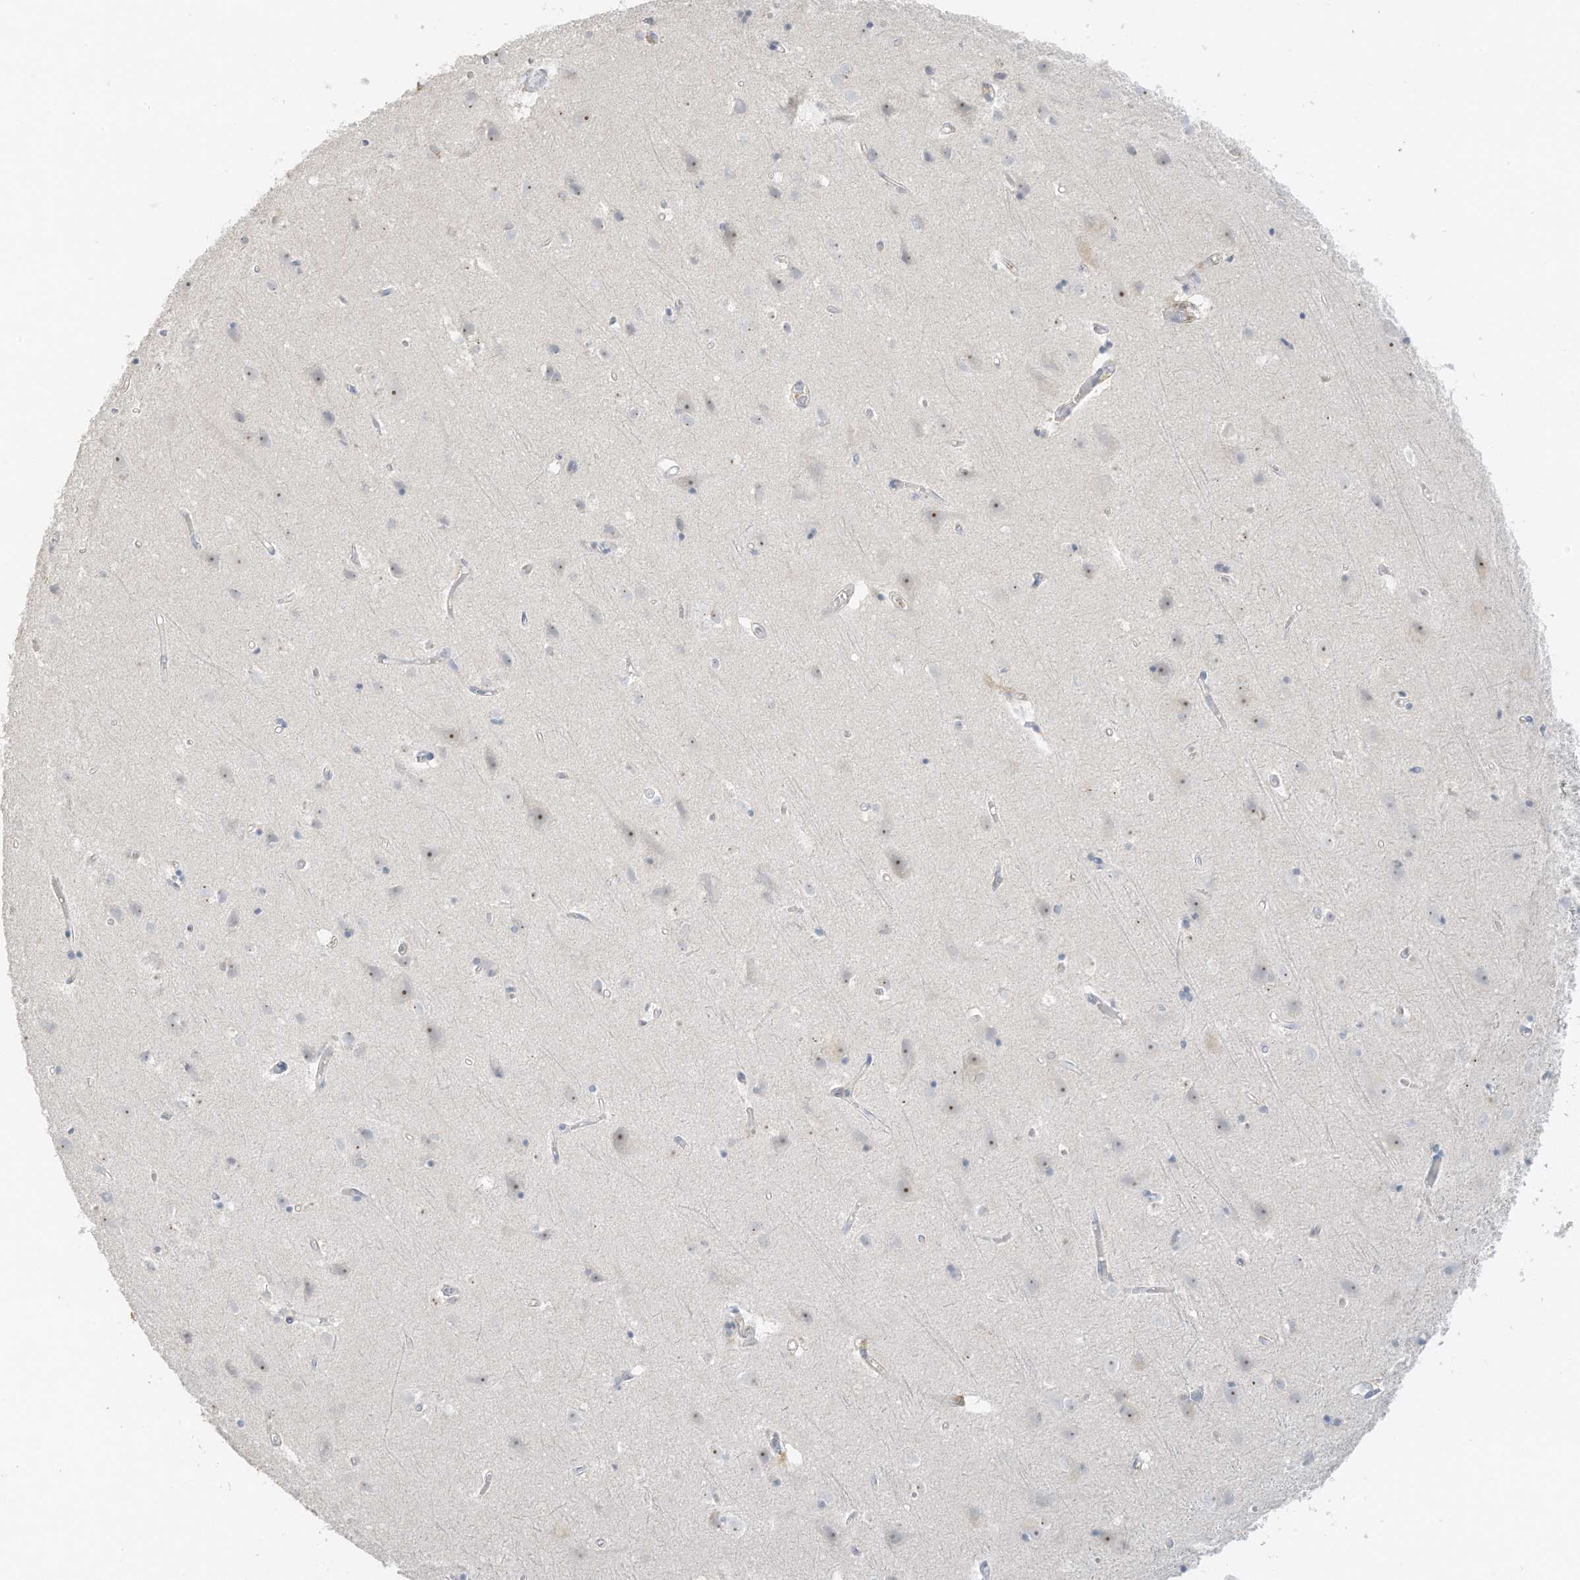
{"staining": {"intensity": "negative", "quantity": "none", "location": "none"}, "tissue": "cerebral cortex", "cell_type": "Endothelial cells", "image_type": "normal", "snomed": [{"axis": "morphology", "description": "Normal tissue, NOS"}, {"axis": "topography", "description": "Cerebral cortex"}], "caption": "Cerebral cortex was stained to show a protein in brown. There is no significant expression in endothelial cells. (Stains: DAB (3,3'-diaminobenzidine) IHC with hematoxylin counter stain, Microscopy: brightfield microscopy at high magnification).", "gene": "ZBTB41", "patient": {"sex": "male", "age": 54}}